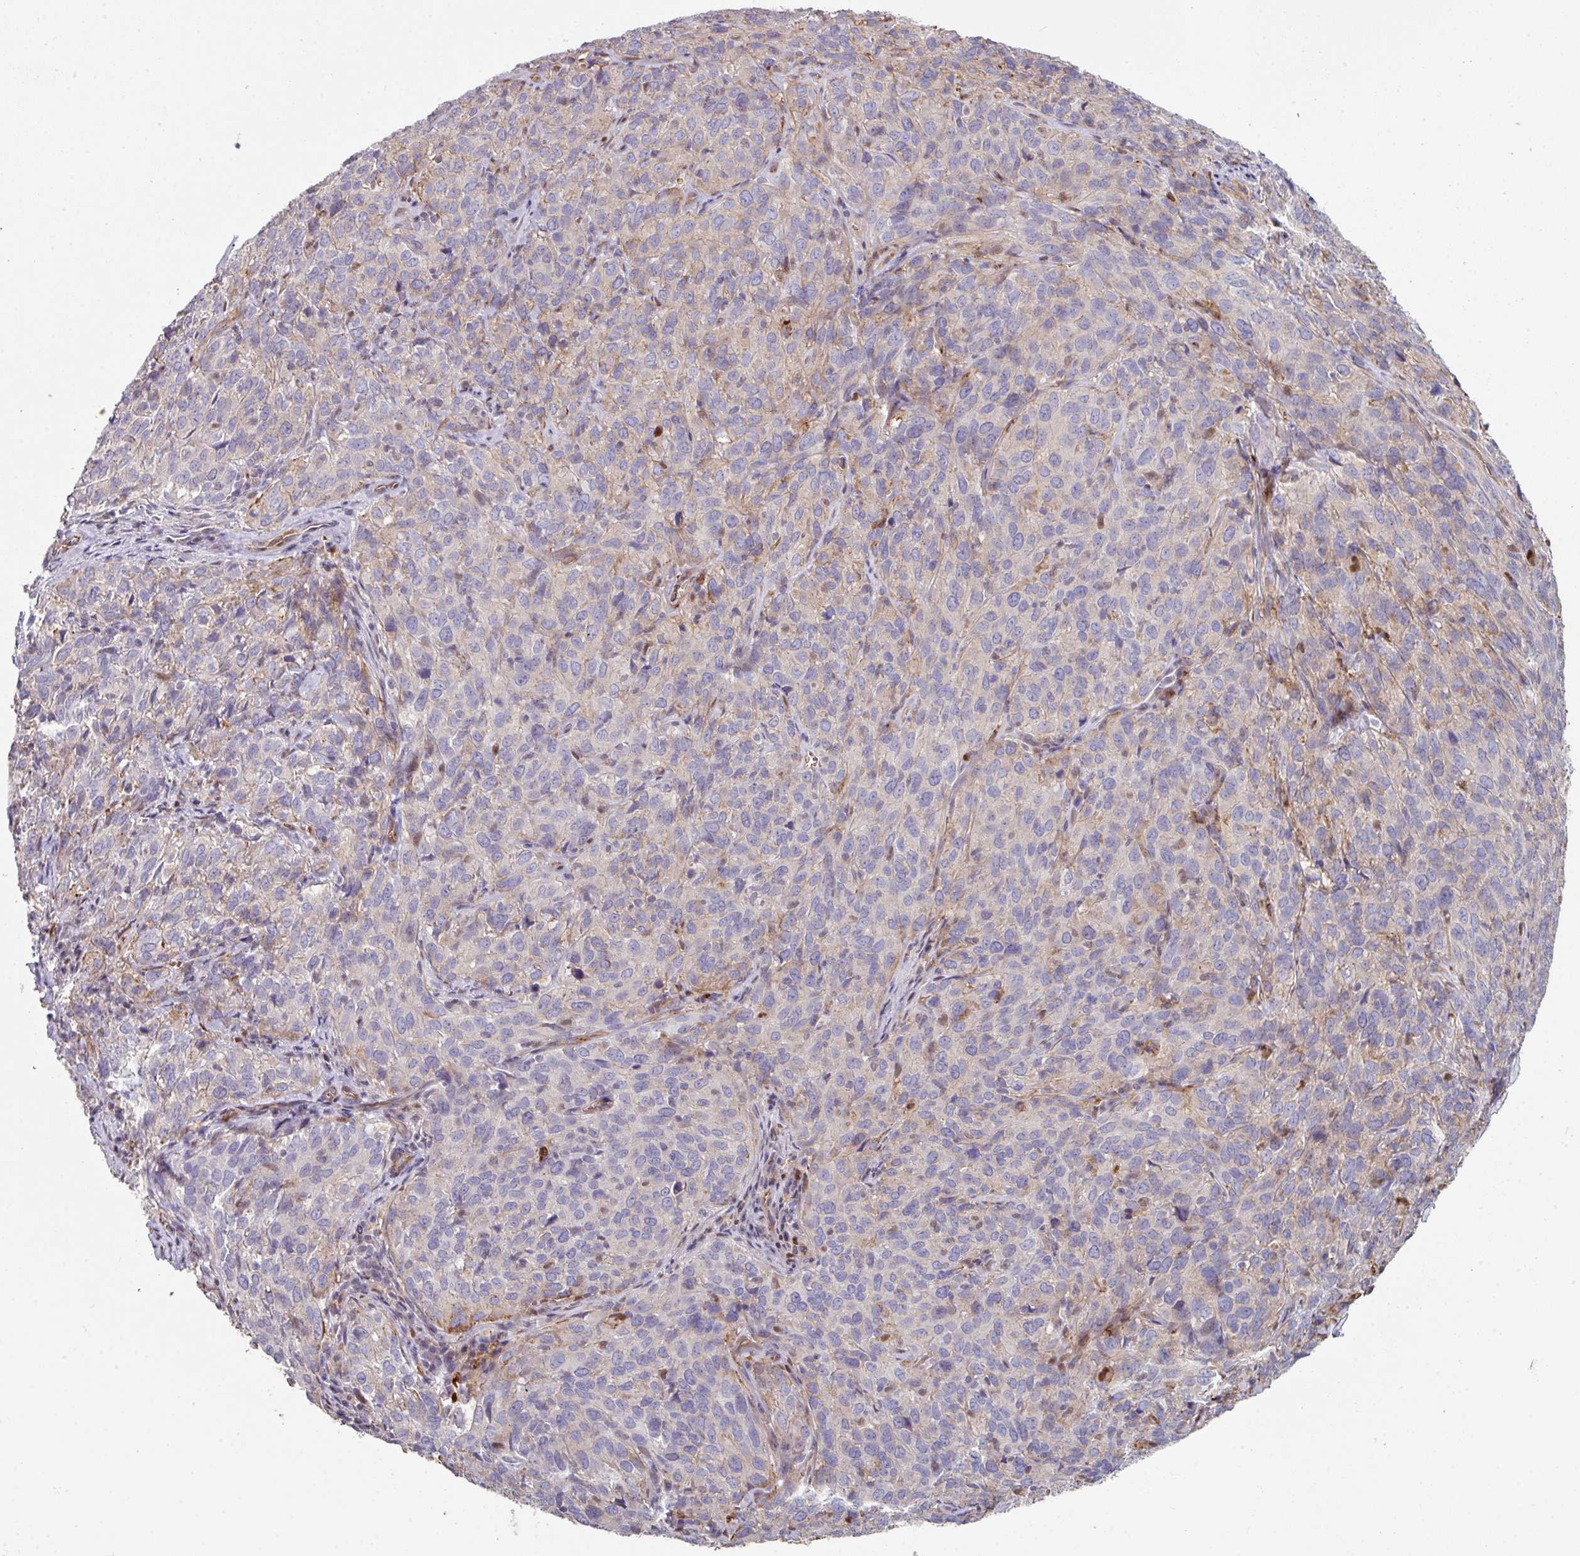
{"staining": {"intensity": "negative", "quantity": "none", "location": "none"}, "tissue": "cervical cancer", "cell_type": "Tumor cells", "image_type": "cancer", "snomed": [{"axis": "morphology", "description": "Squamous cell carcinoma, NOS"}, {"axis": "topography", "description": "Cervix"}], "caption": "The immunohistochemistry histopathology image has no significant staining in tumor cells of cervical squamous cell carcinoma tissue.", "gene": "ANO9", "patient": {"sex": "female", "age": 51}}